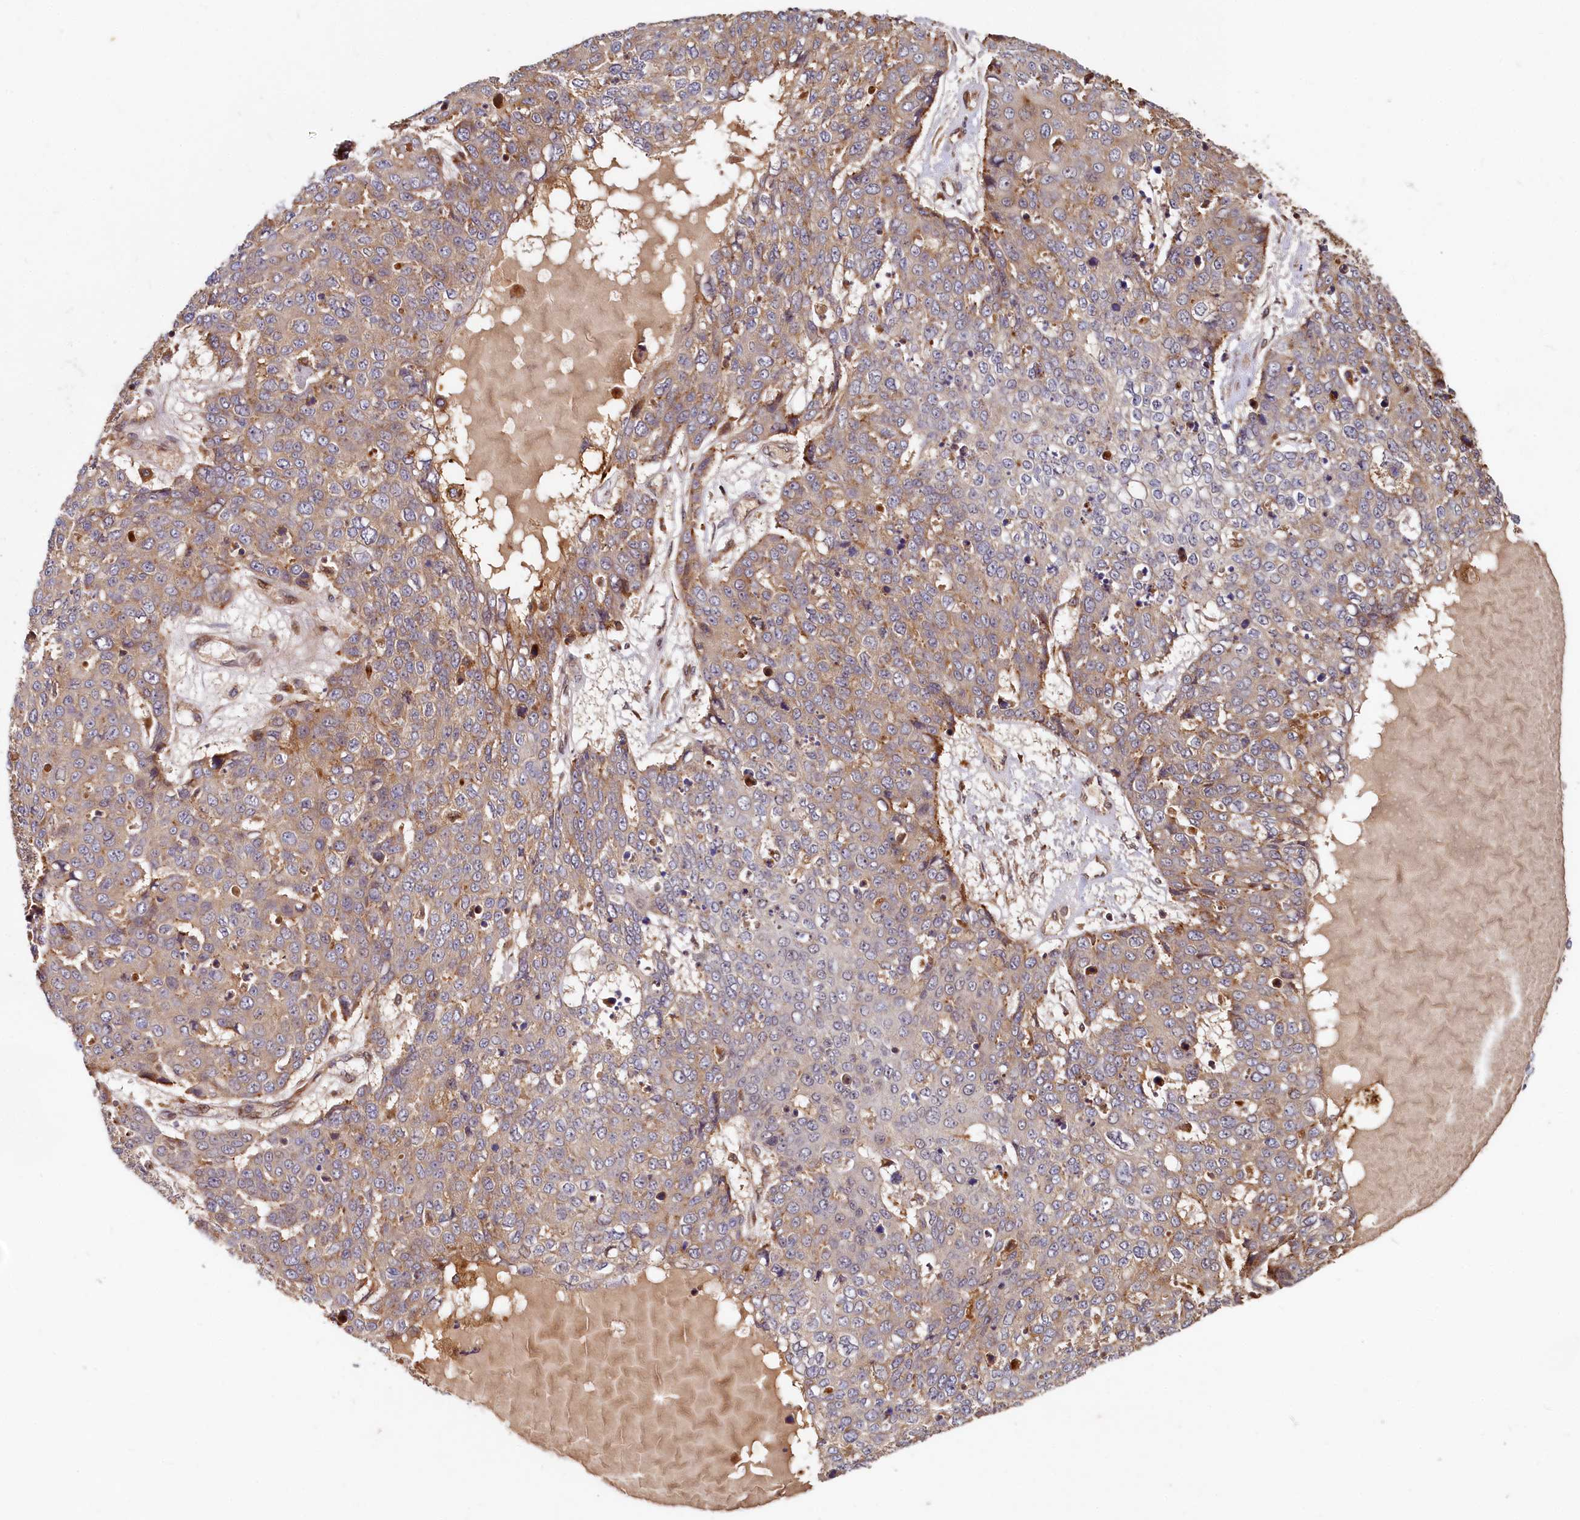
{"staining": {"intensity": "weak", "quantity": "25%-75%", "location": "cytoplasmic/membranous"}, "tissue": "skin cancer", "cell_type": "Tumor cells", "image_type": "cancer", "snomed": [{"axis": "morphology", "description": "Squamous cell carcinoma, NOS"}, {"axis": "topography", "description": "Skin"}], "caption": "IHC staining of skin squamous cell carcinoma, which reveals low levels of weak cytoplasmic/membranous expression in about 25%-75% of tumor cells indicating weak cytoplasmic/membranous protein expression. The staining was performed using DAB (brown) for protein detection and nuclei were counterstained in hematoxylin (blue).", "gene": "TRIM23", "patient": {"sex": "female", "age": 44}}